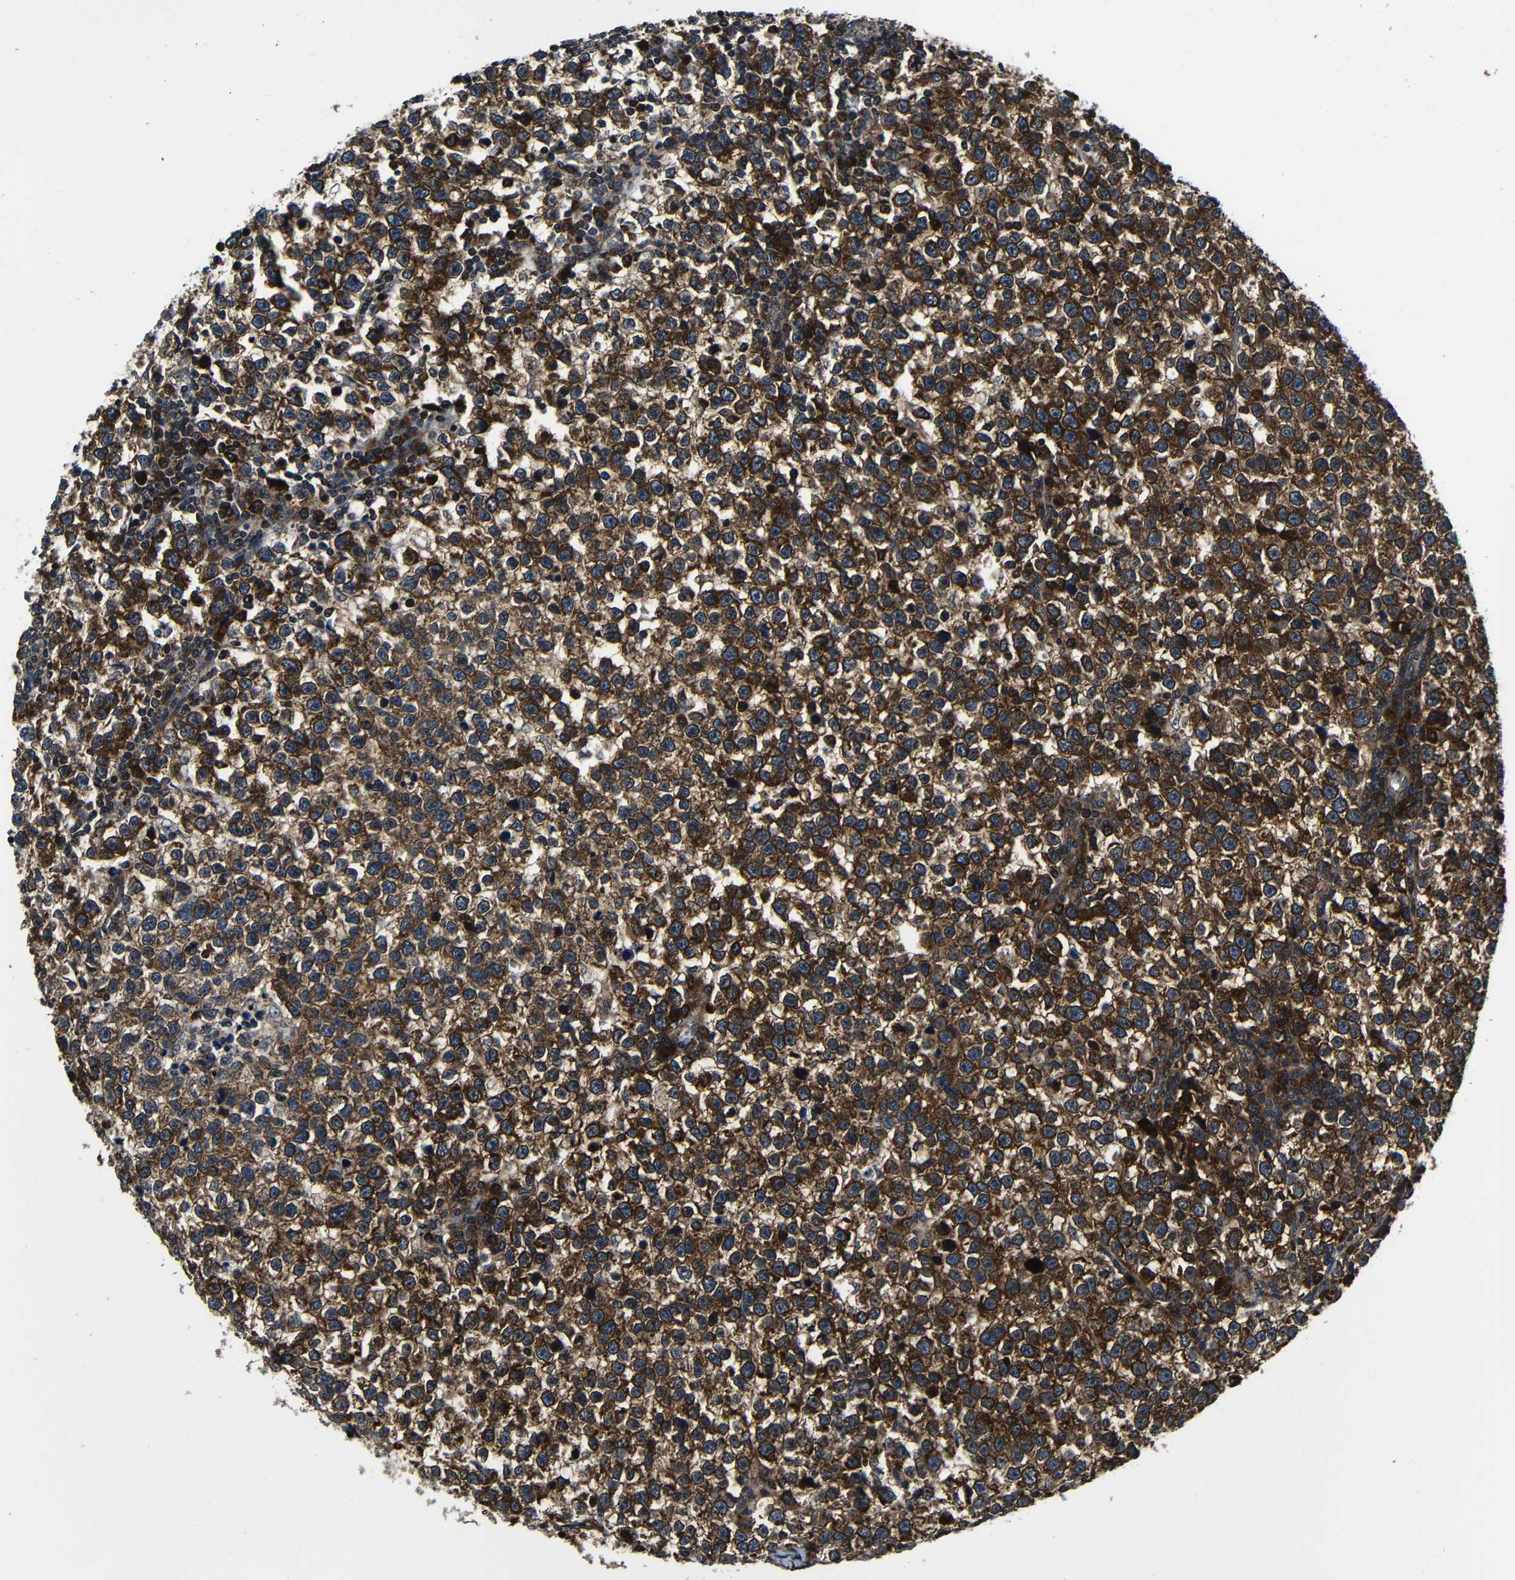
{"staining": {"intensity": "strong", "quantity": ">75%", "location": "cytoplasmic/membranous"}, "tissue": "testis cancer", "cell_type": "Tumor cells", "image_type": "cancer", "snomed": [{"axis": "morphology", "description": "Normal tissue, NOS"}, {"axis": "morphology", "description": "Seminoma, NOS"}, {"axis": "topography", "description": "Testis"}], "caption": "This histopathology image shows immunohistochemistry staining of testis cancer (seminoma), with high strong cytoplasmic/membranous staining in about >75% of tumor cells.", "gene": "ABCE1", "patient": {"sex": "male", "age": 43}}